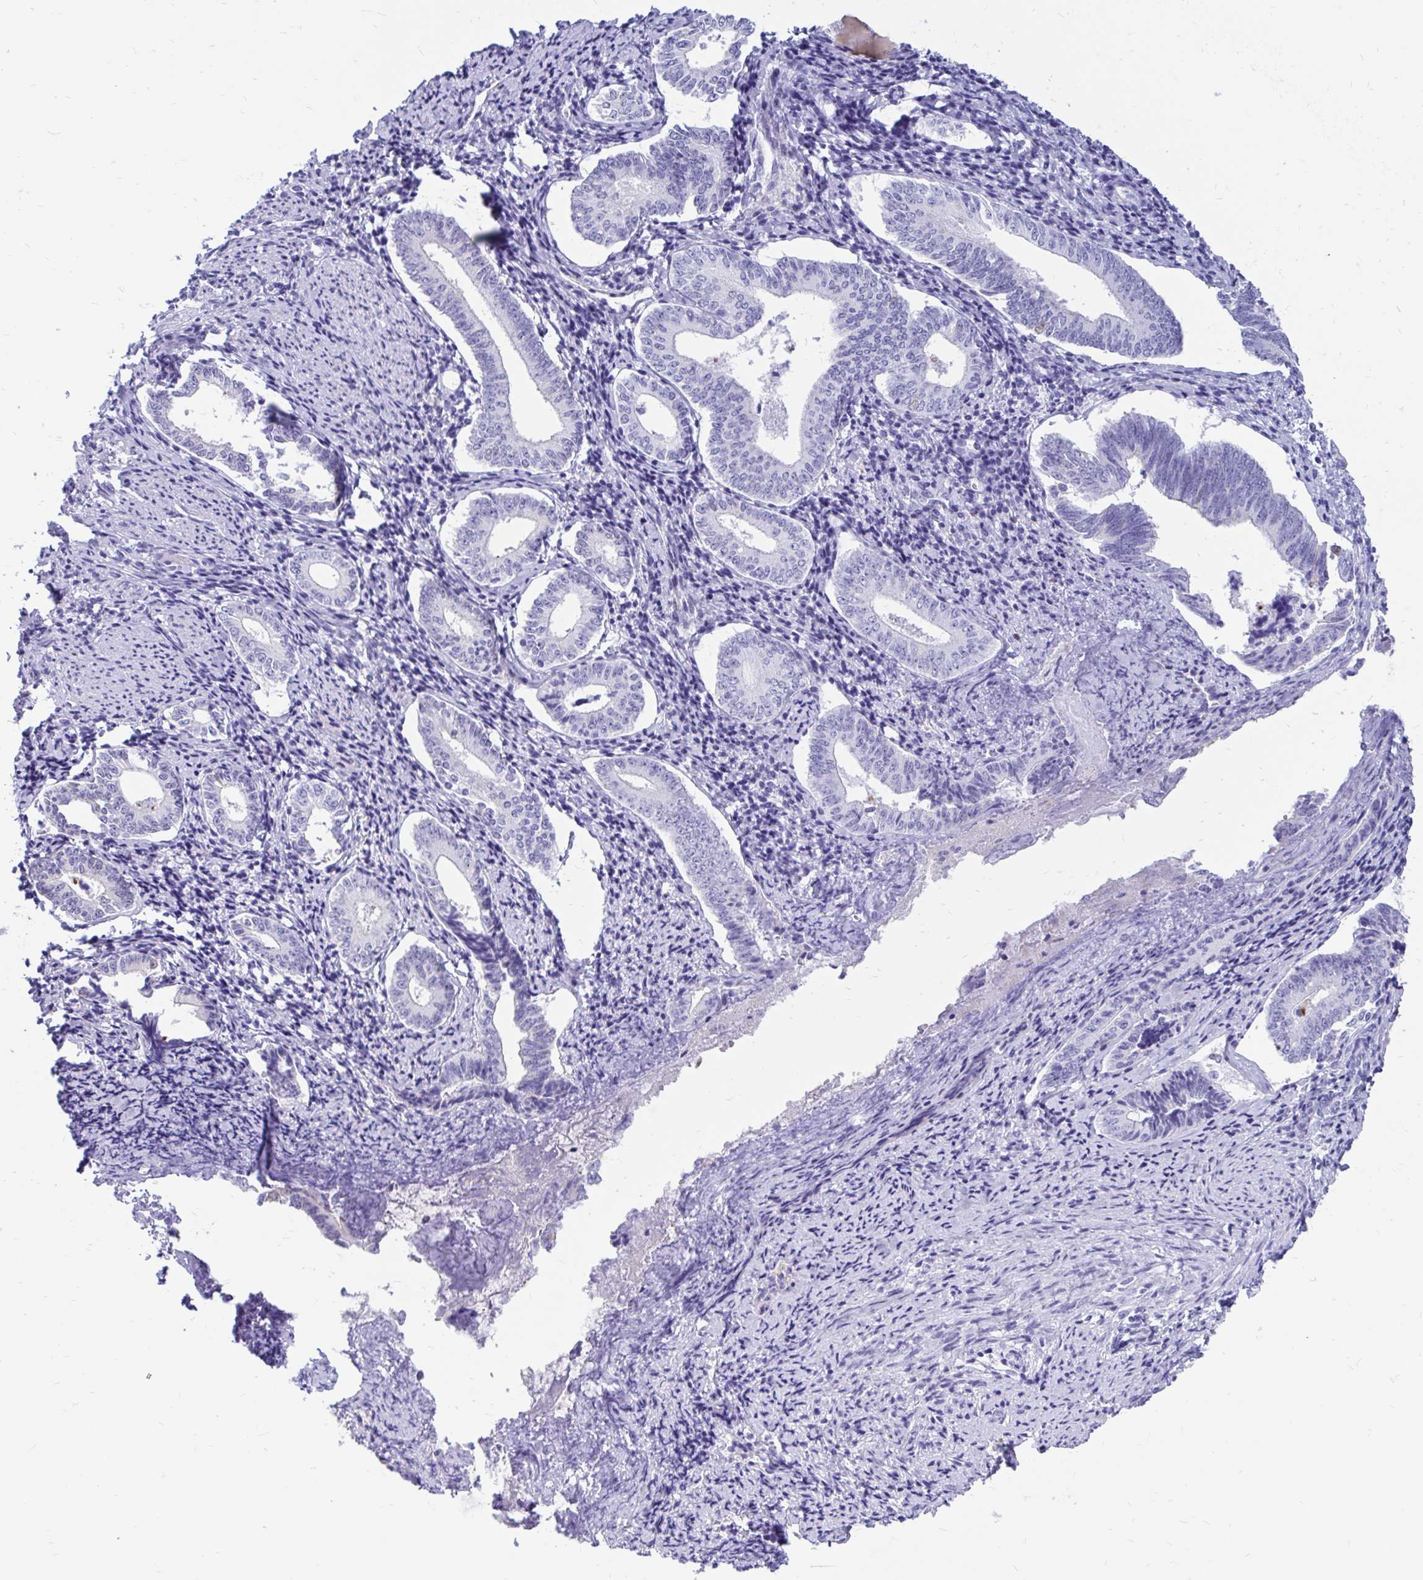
{"staining": {"intensity": "negative", "quantity": "none", "location": "none"}, "tissue": "cervical cancer", "cell_type": "Tumor cells", "image_type": "cancer", "snomed": [{"axis": "morphology", "description": "Squamous cell carcinoma, NOS"}, {"axis": "topography", "description": "Cervix"}], "caption": "DAB immunohistochemical staining of human squamous cell carcinoma (cervical) reveals no significant expression in tumor cells.", "gene": "IGSF5", "patient": {"sex": "female", "age": 59}}